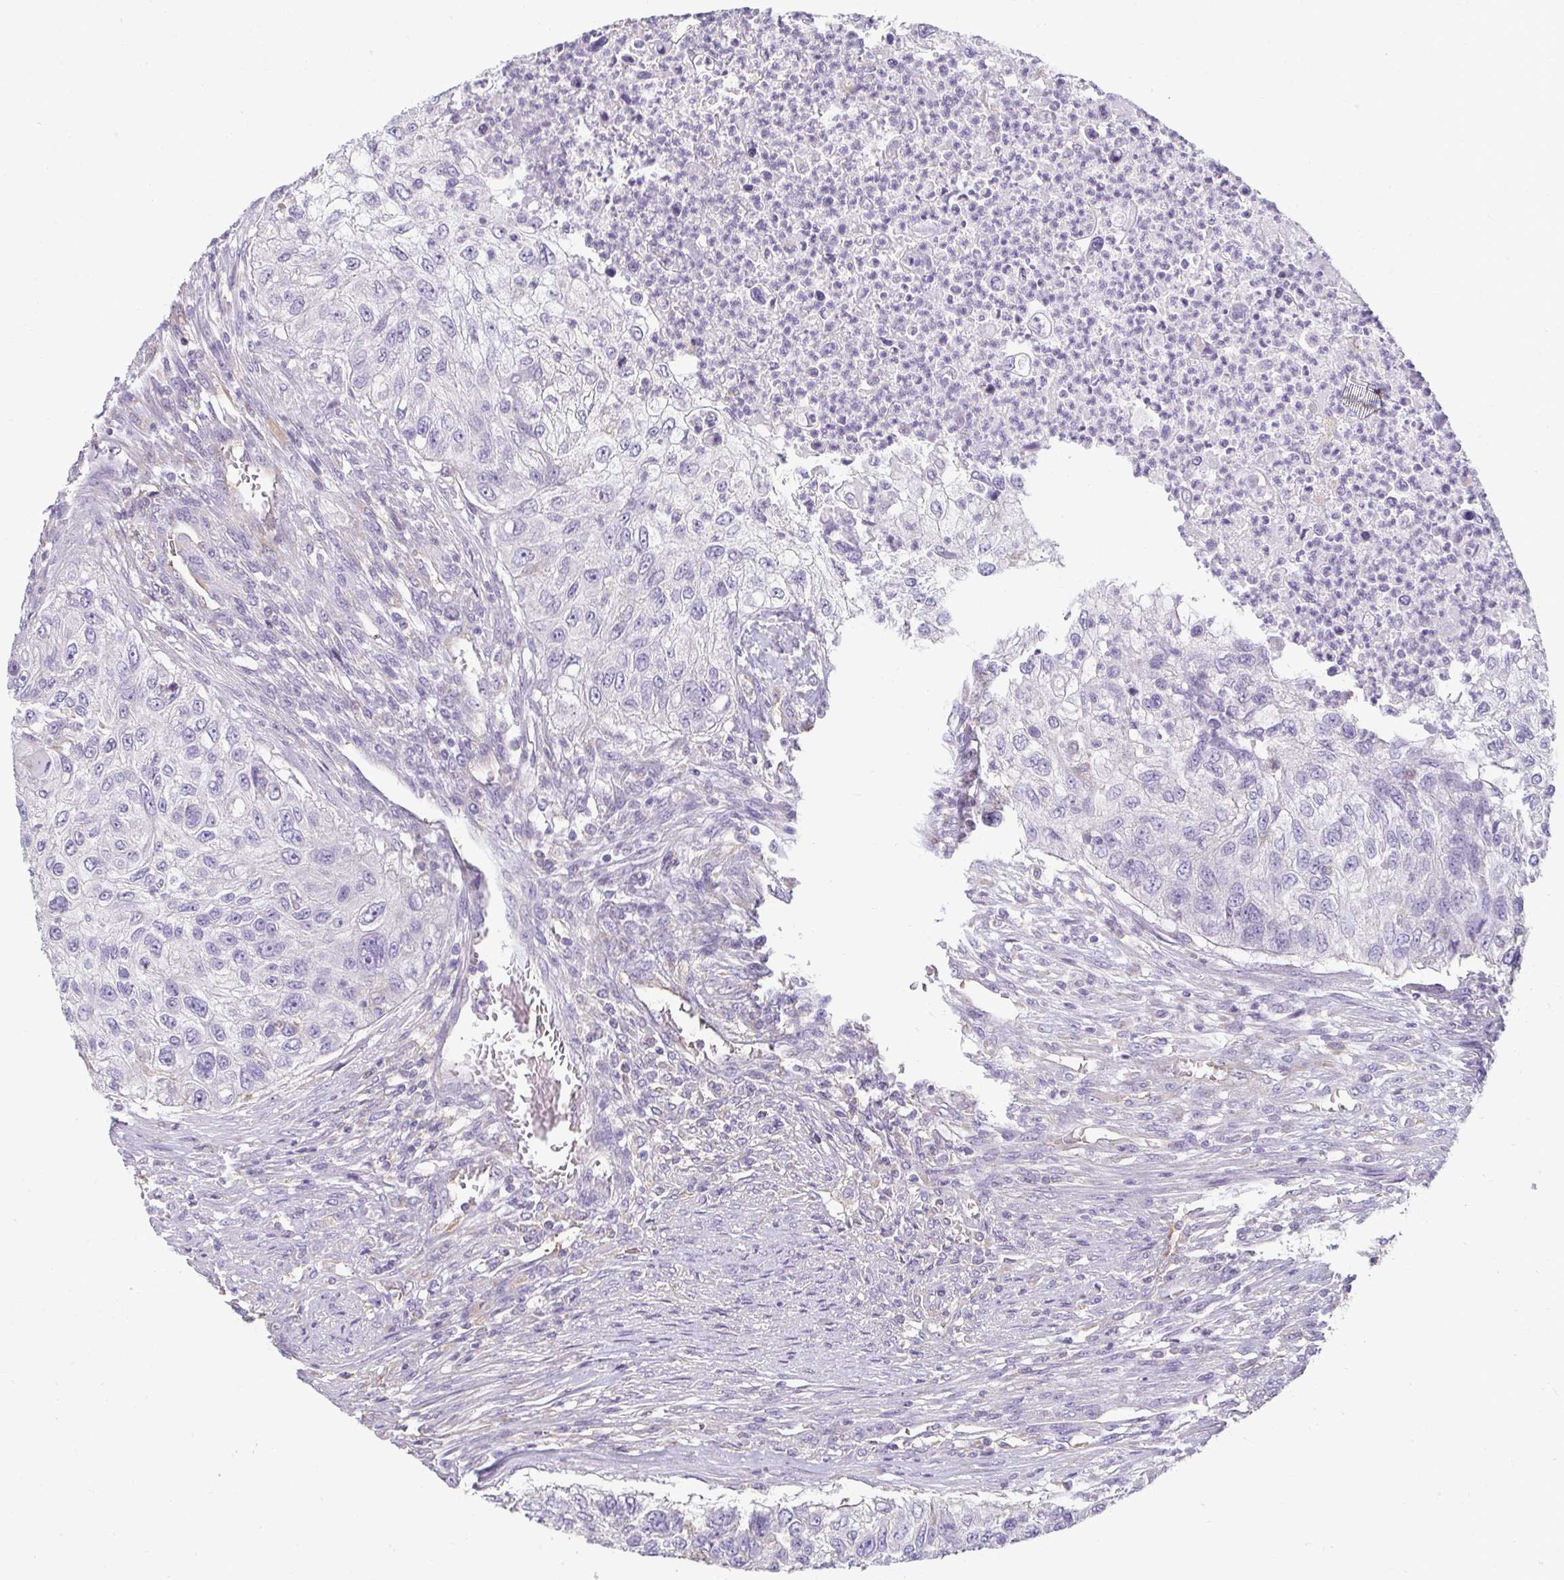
{"staining": {"intensity": "negative", "quantity": "none", "location": "none"}, "tissue": "urothelial cancer", "cell_type": "Tumor cells", "image_type": "cancer", "snomed": [{"axis": "morphology", "description": "Urothelial carcinoma, High grade"}, {"axis": "topography", "description": "Urinary bladder"}], "caption": "DAB (3,3'-diaminobenzidine) immunohistochemical staining of high-grade urothelial carcinoma exhibits no significant positivity in tumor cells.", "gene": "PDE2A", "patient": {"sex": "female", "age": 60}}